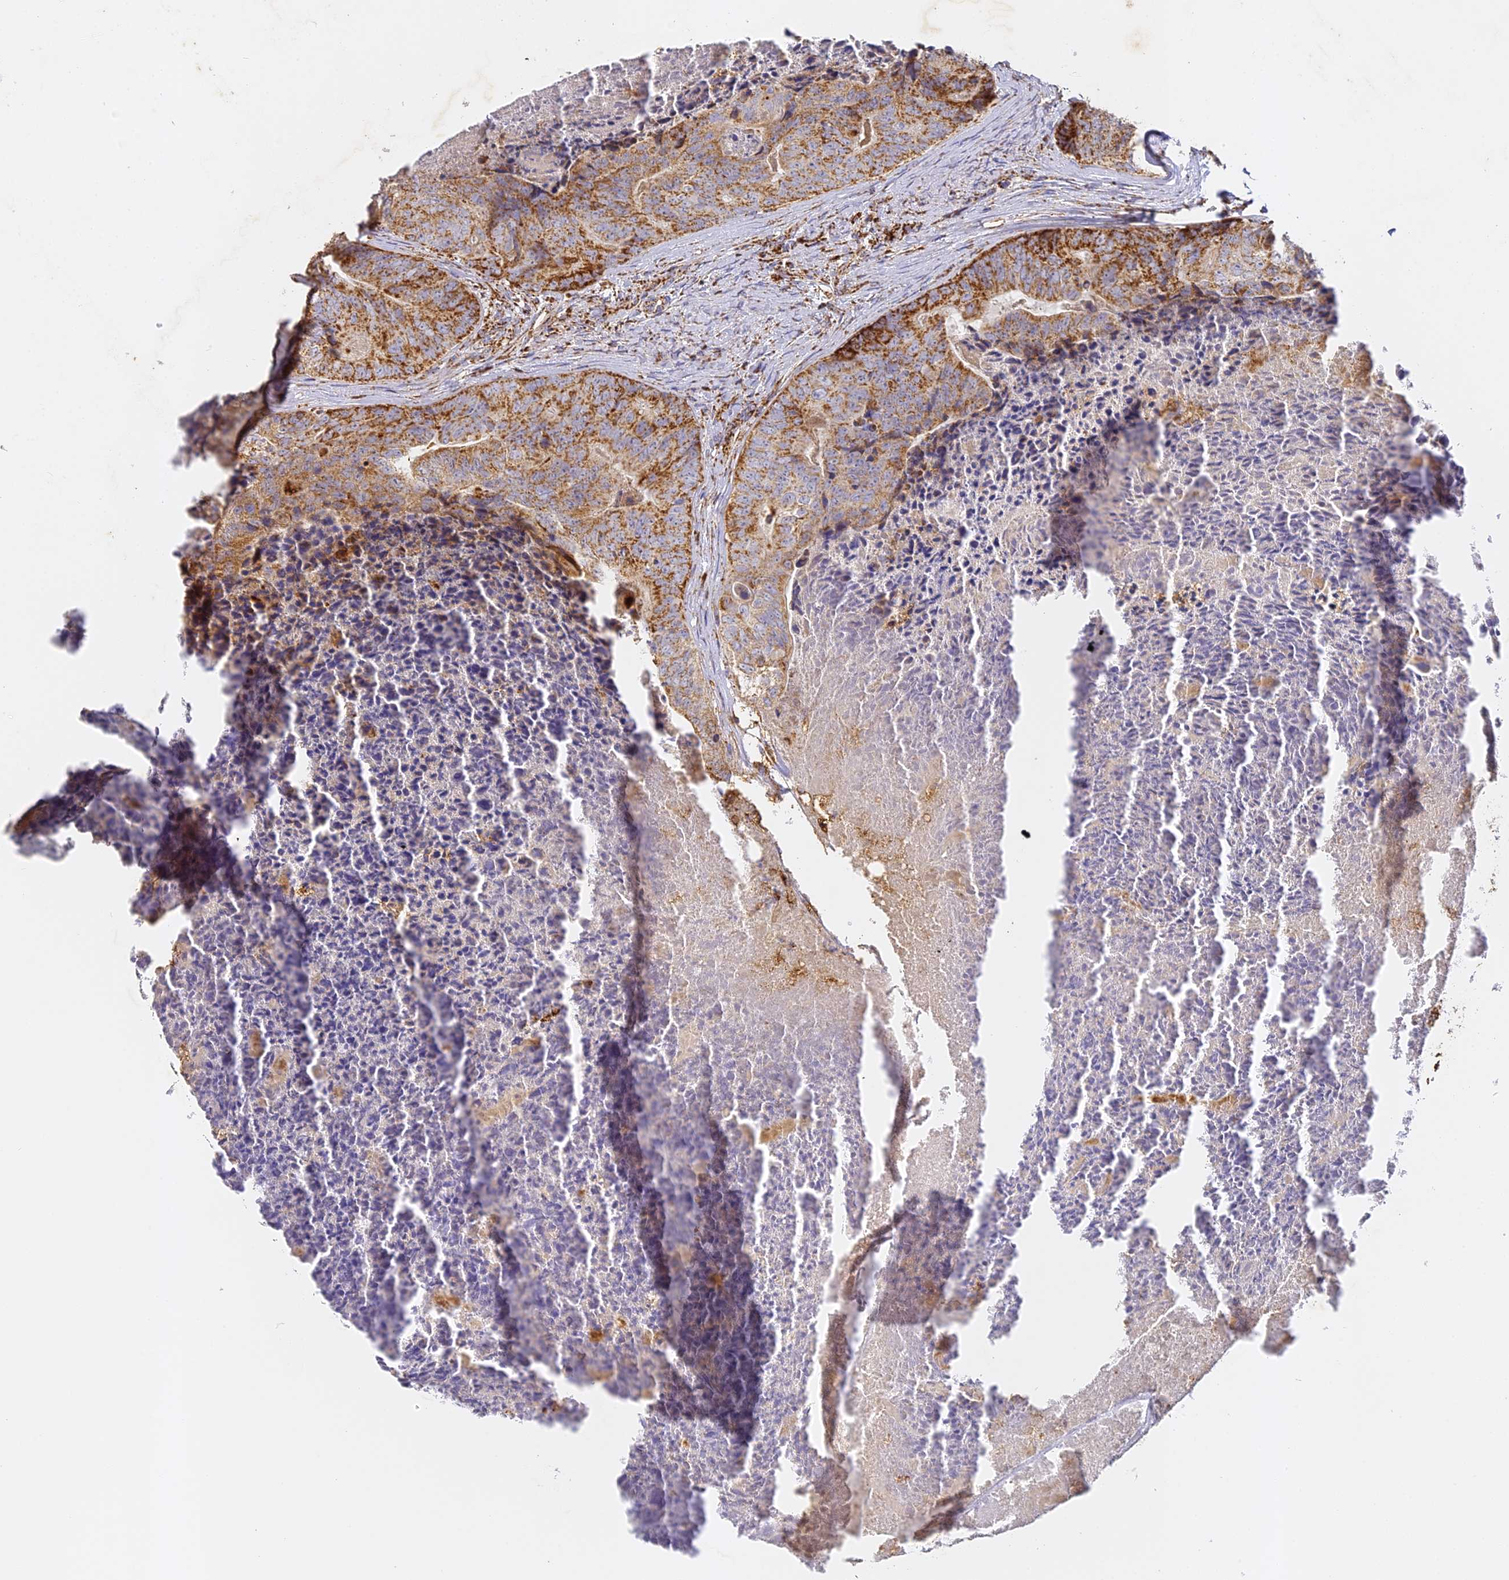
{"staining": {"intensity": "strong", "quantity": ">75%", "location": "cytoplasmic/membranous"}, "tissue": "colorectal cancer", "cell_type": "Tumor cells", "image_type": "cancer", "snomed": [{"axis": "morphology", "description": "Adenocarcinoma, NOS"}, {"axis": "topography", "description": "Colon"}], "caption": "Immunohistochemistry of human adenocarcinoma (colorectal) shows high levels of strong cytoplasmic/membranous staining in approximately >75% of tumor cells. The staining was performed using DAB (3,3'-diaminobenzidine), with brown indicating positive protein expression. Nuclei are stained blue with hematoxylin.", "gene": "DONSON", "patient": {"sex": "female", "age": 67}}